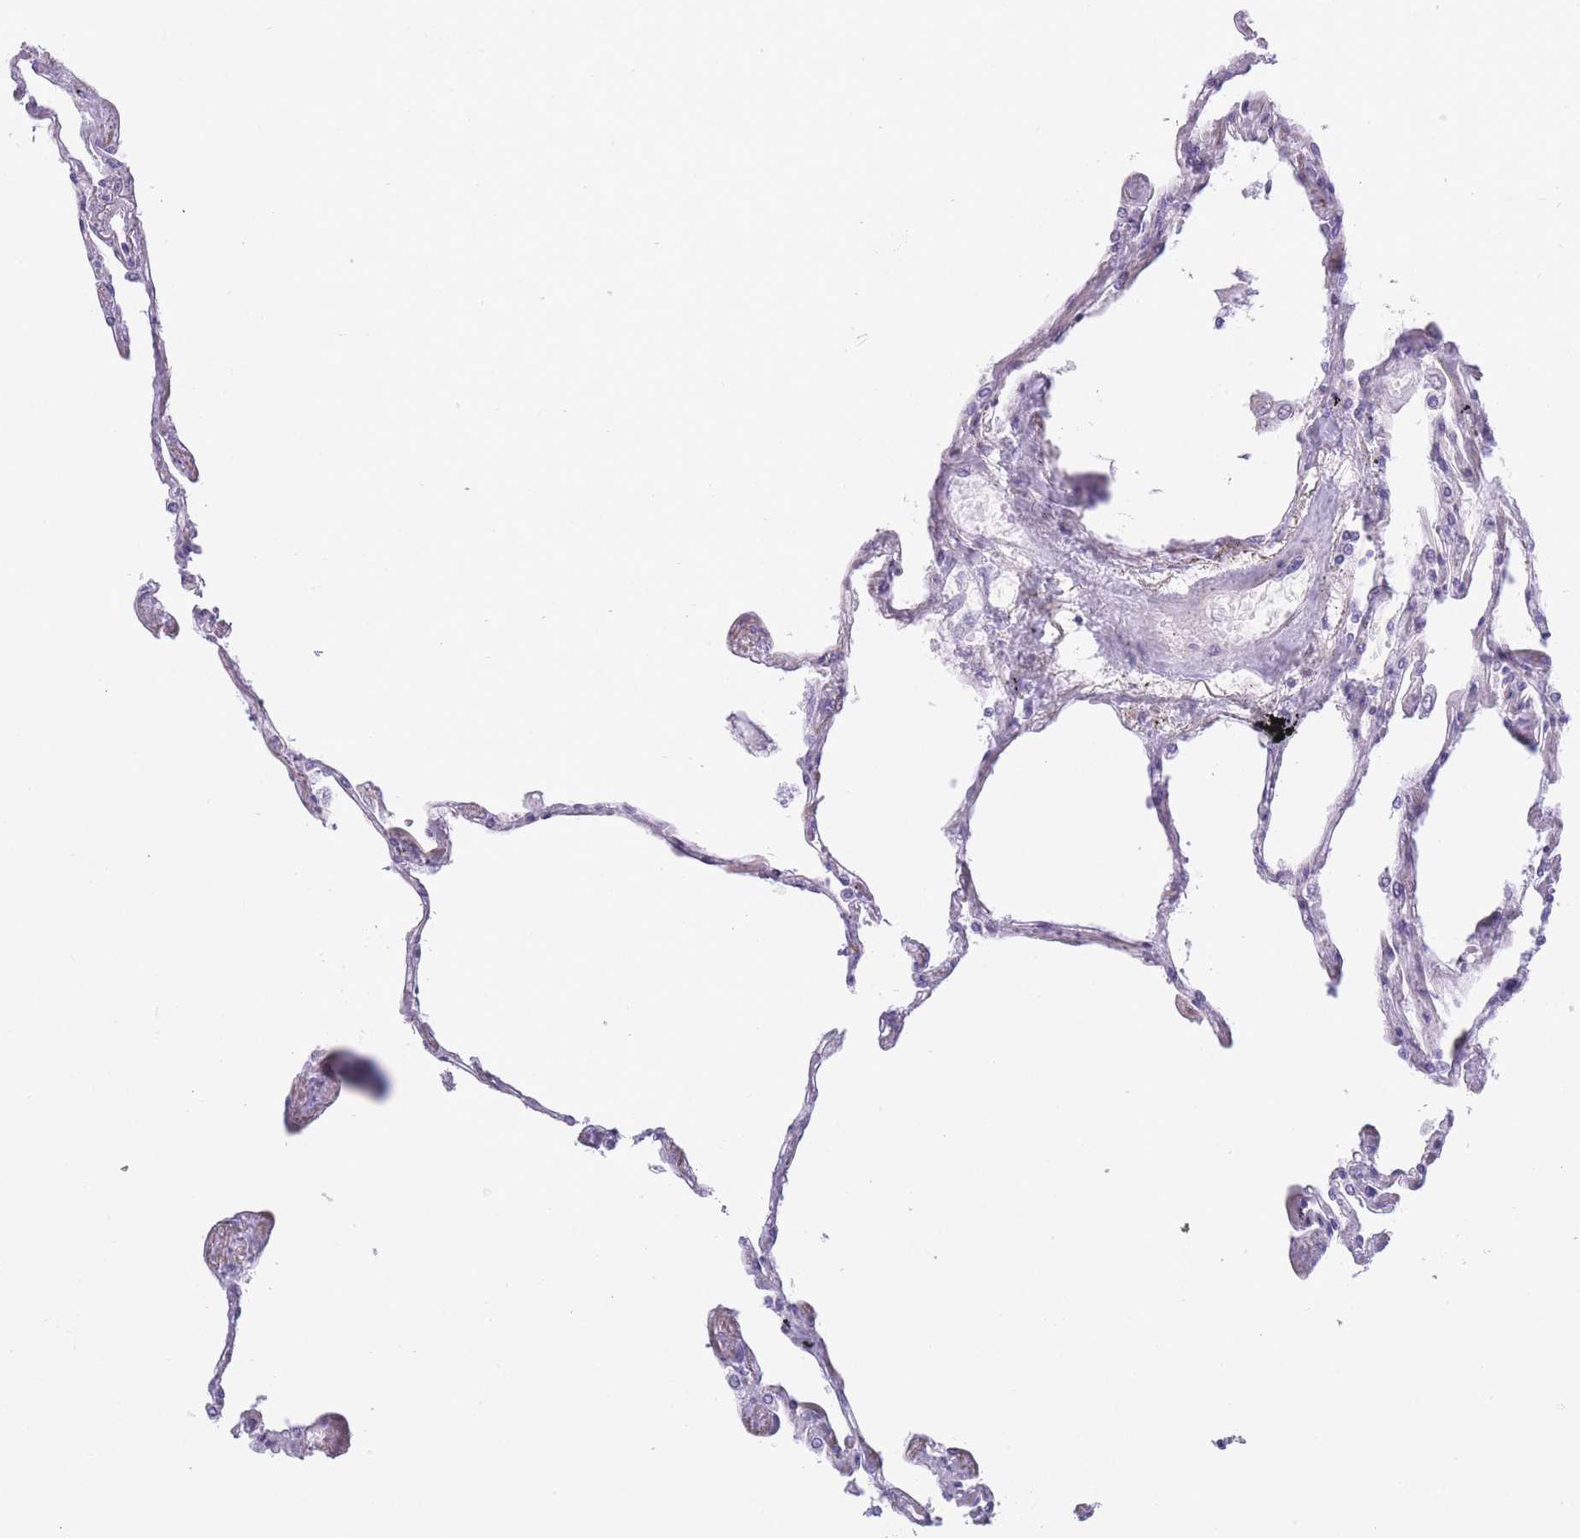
{"staining": {"intensity": "negative", "quantity": "none", "location": "none"}, "tissue": "lung", "cell_type": "Alveolar cells", "image_type": "normal", "snomed": [{"axis": "morphology", "description": "Normal tissue, NOS"}, {"axis": "topography", "description": "Lung"}], "caption": "Immunohistochemistry histopathology image of benign lung: lung stained with DAB displays no significant protein positivity in alveolar cells.", "gene": "IMPG1", "patient": {"sex": "female", "age": 67}}